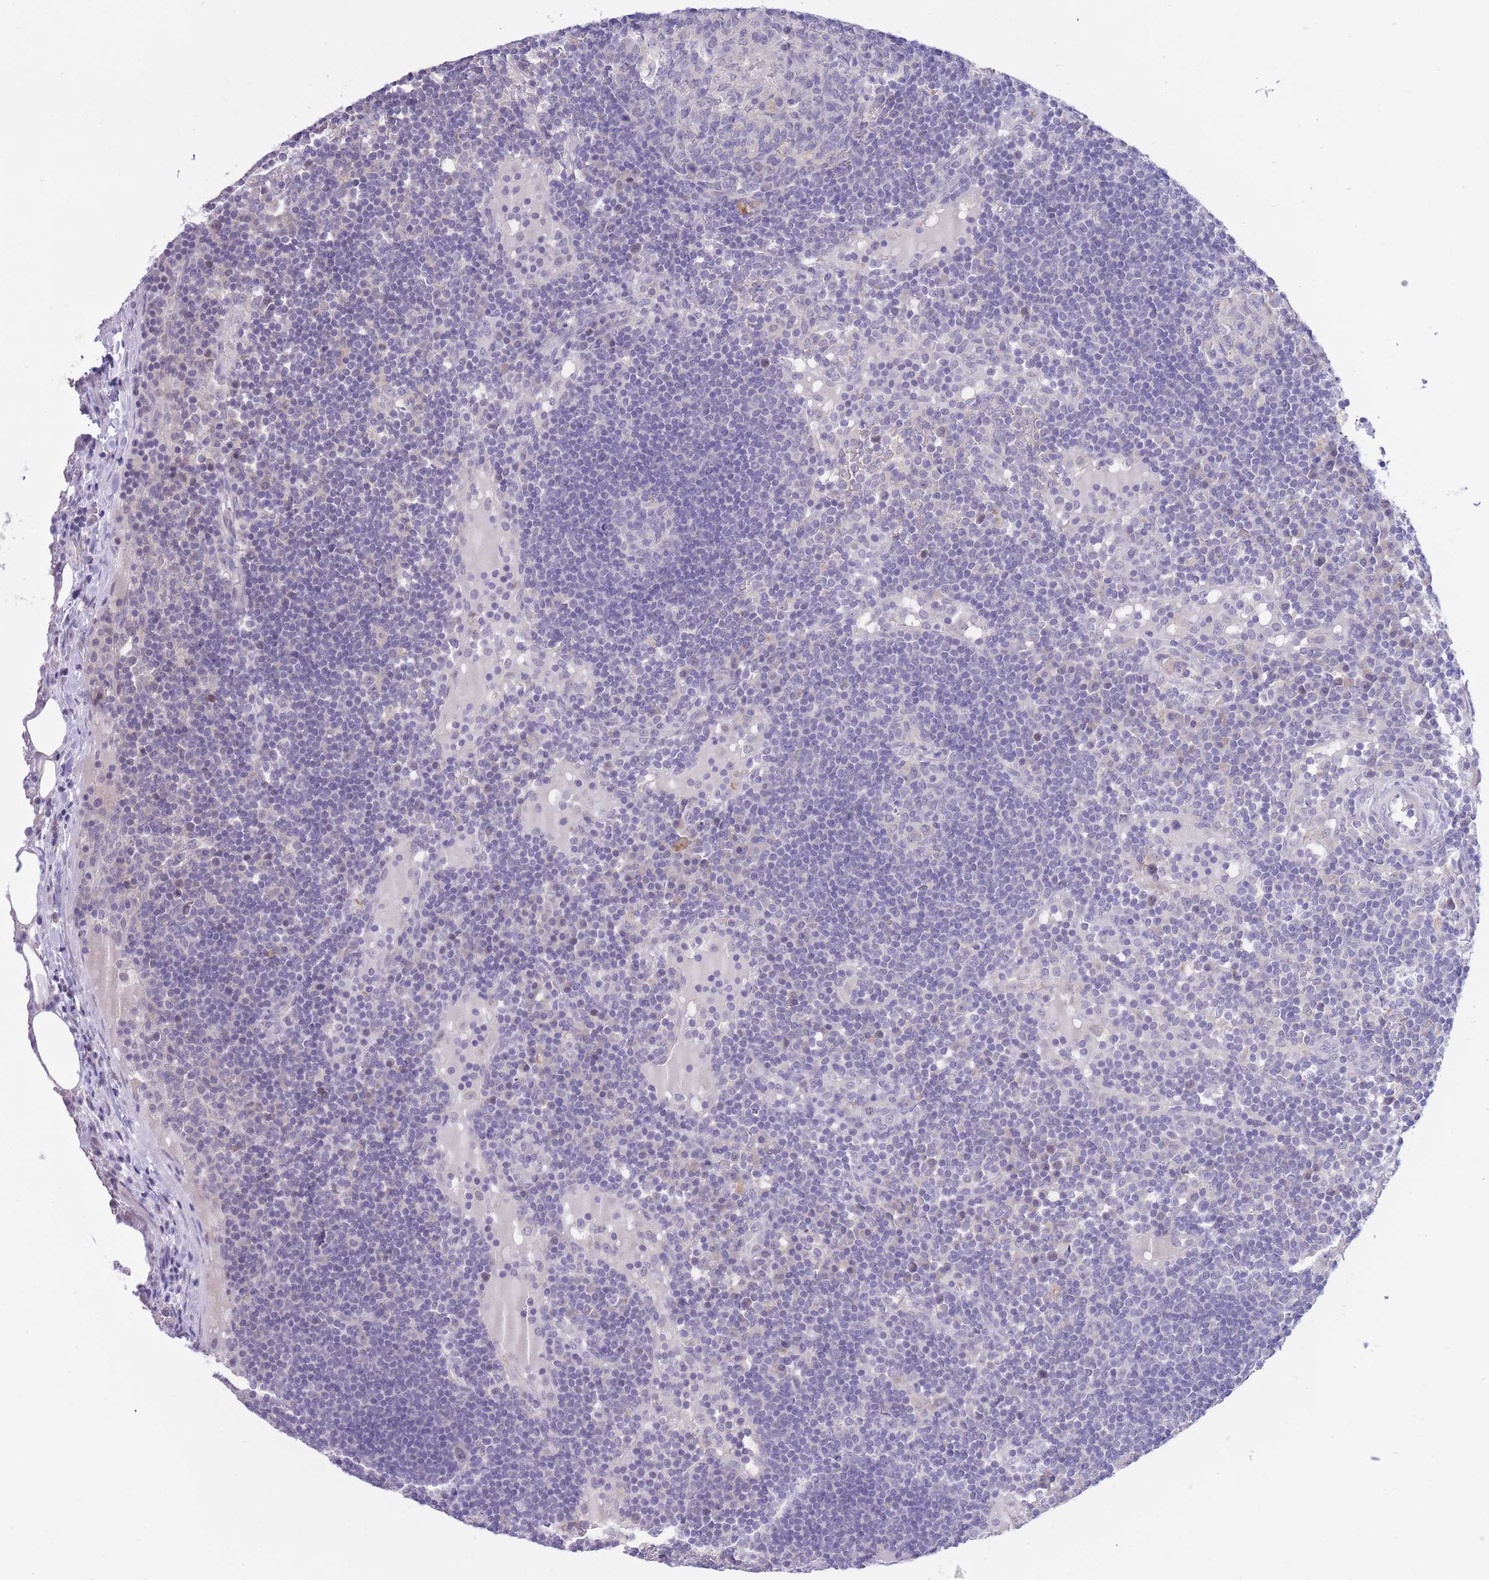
{"staining": {"intensity": "negative", "quantity": "none", "location": "none"}, "tissue": "lymph node", "cell_type": "Germinal center cells", "image_type": "normal", "snomed": [{"axis": "morphology", "description": "Normal tissue, NOS"}, {"axis": "topography", "description": "Lymph node"}], "caption": "Immunohistochemical staining of normal human lymph node demonstrates no significant positivity in germinal center cells.", "gene": "FBXO46", "patient": {"sex": "male", "age": 53}}